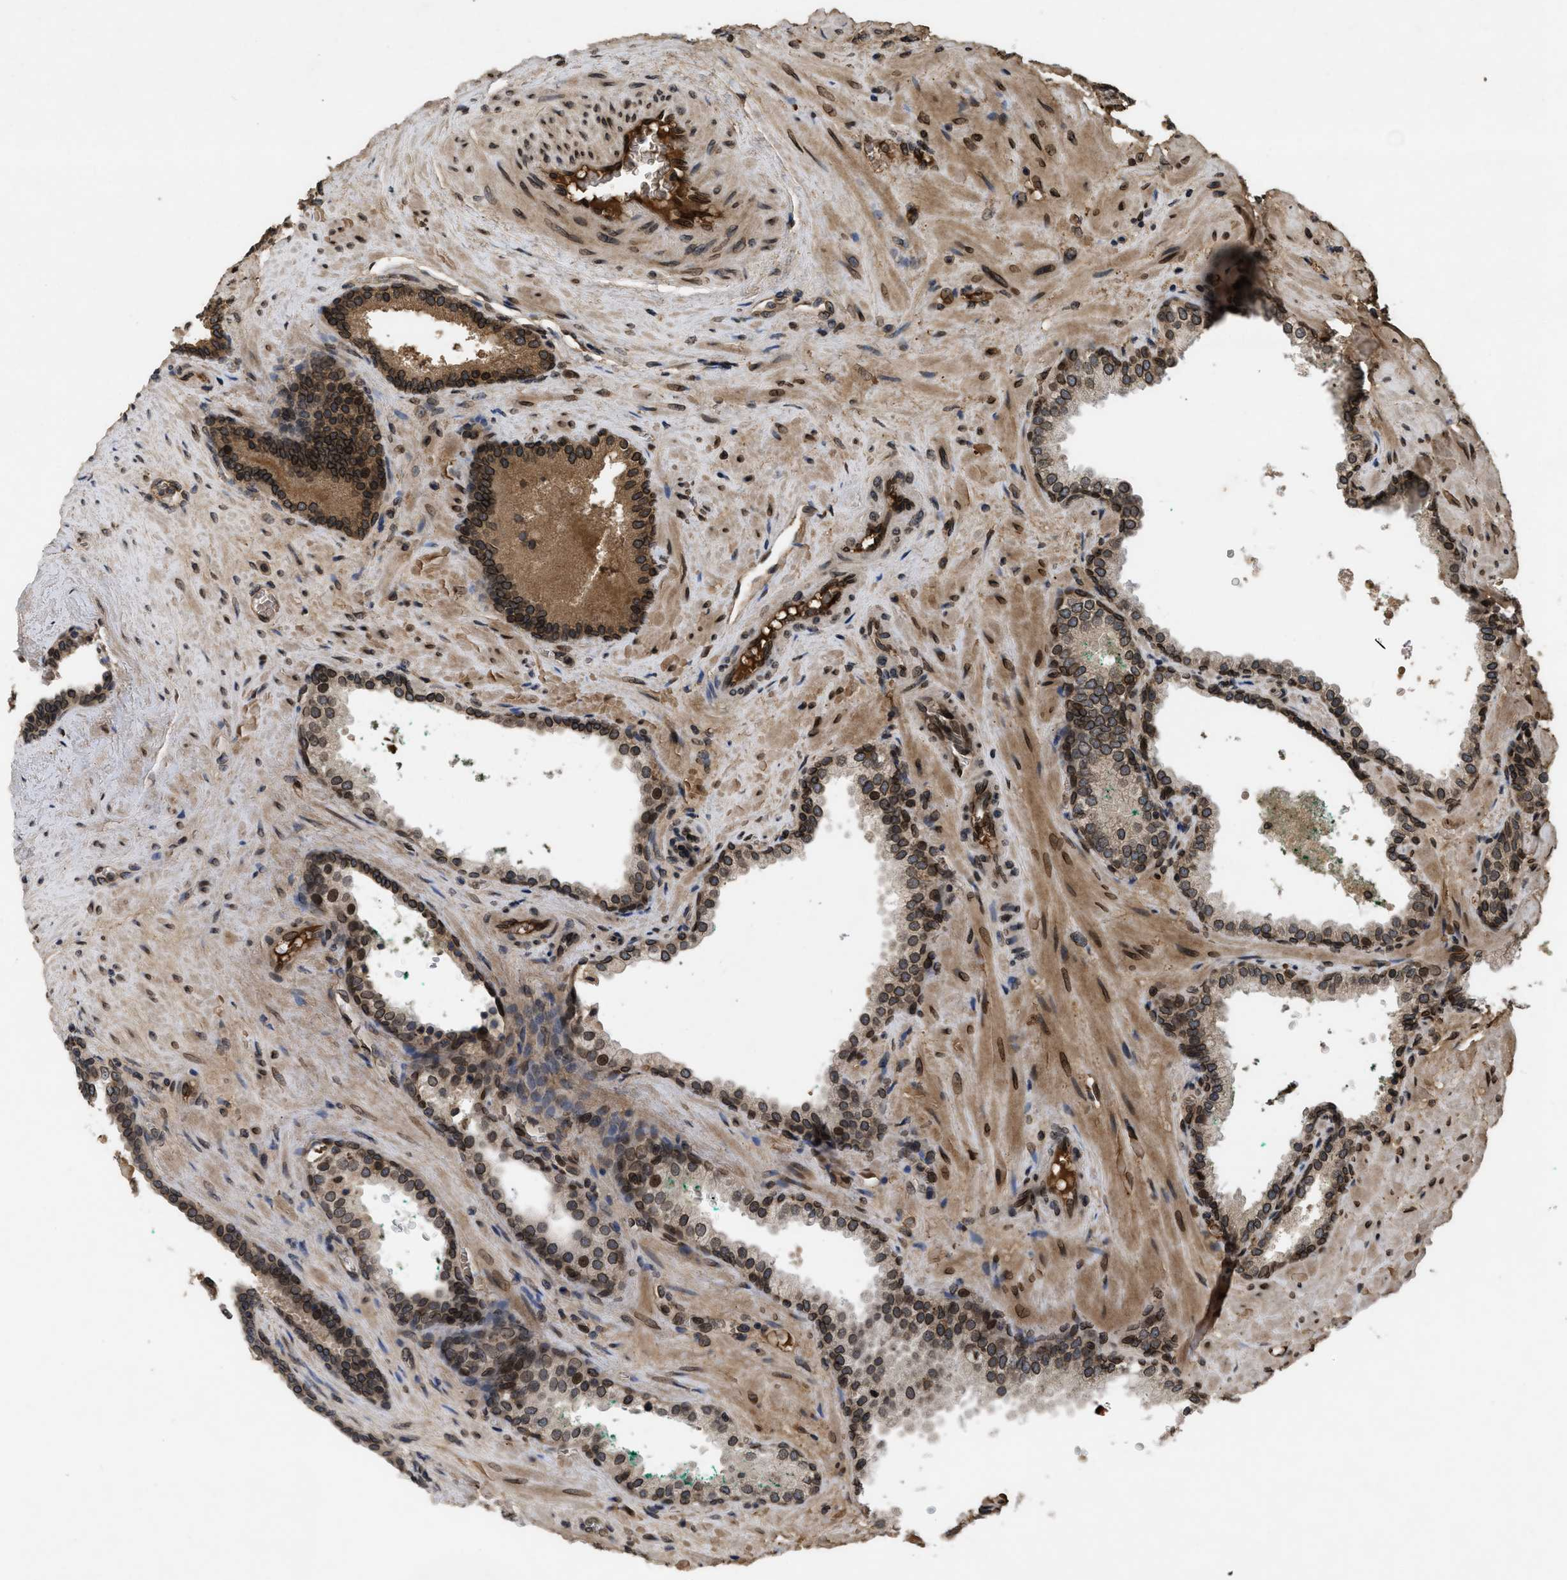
{"staining": {"intensity": "strong", "quantity": ">75%", "location": "cytoplasmic/membranous,nuclear"}, "tissue": "prostate cancer", "cell_type": "Tumor cells", "image_type": "cancer", "snomed": [{"axis": "morphology", "description": "Adenocarcinoma, Low grade"}, {"axis": "topography", "description": "Prostate"}], "caption": "Prostate cancer was stained to show a protein in brown. There is high levels of strong cytoplasmic/membranous and nuclear expression in approximately >75% of tumor cells. (Stains: DAB in brown, nuclei in blue, Microscopy: brightfield microscopy at high magnification).", "gene": "CRY1", "patient": {"sex": "male", "age": 63}}